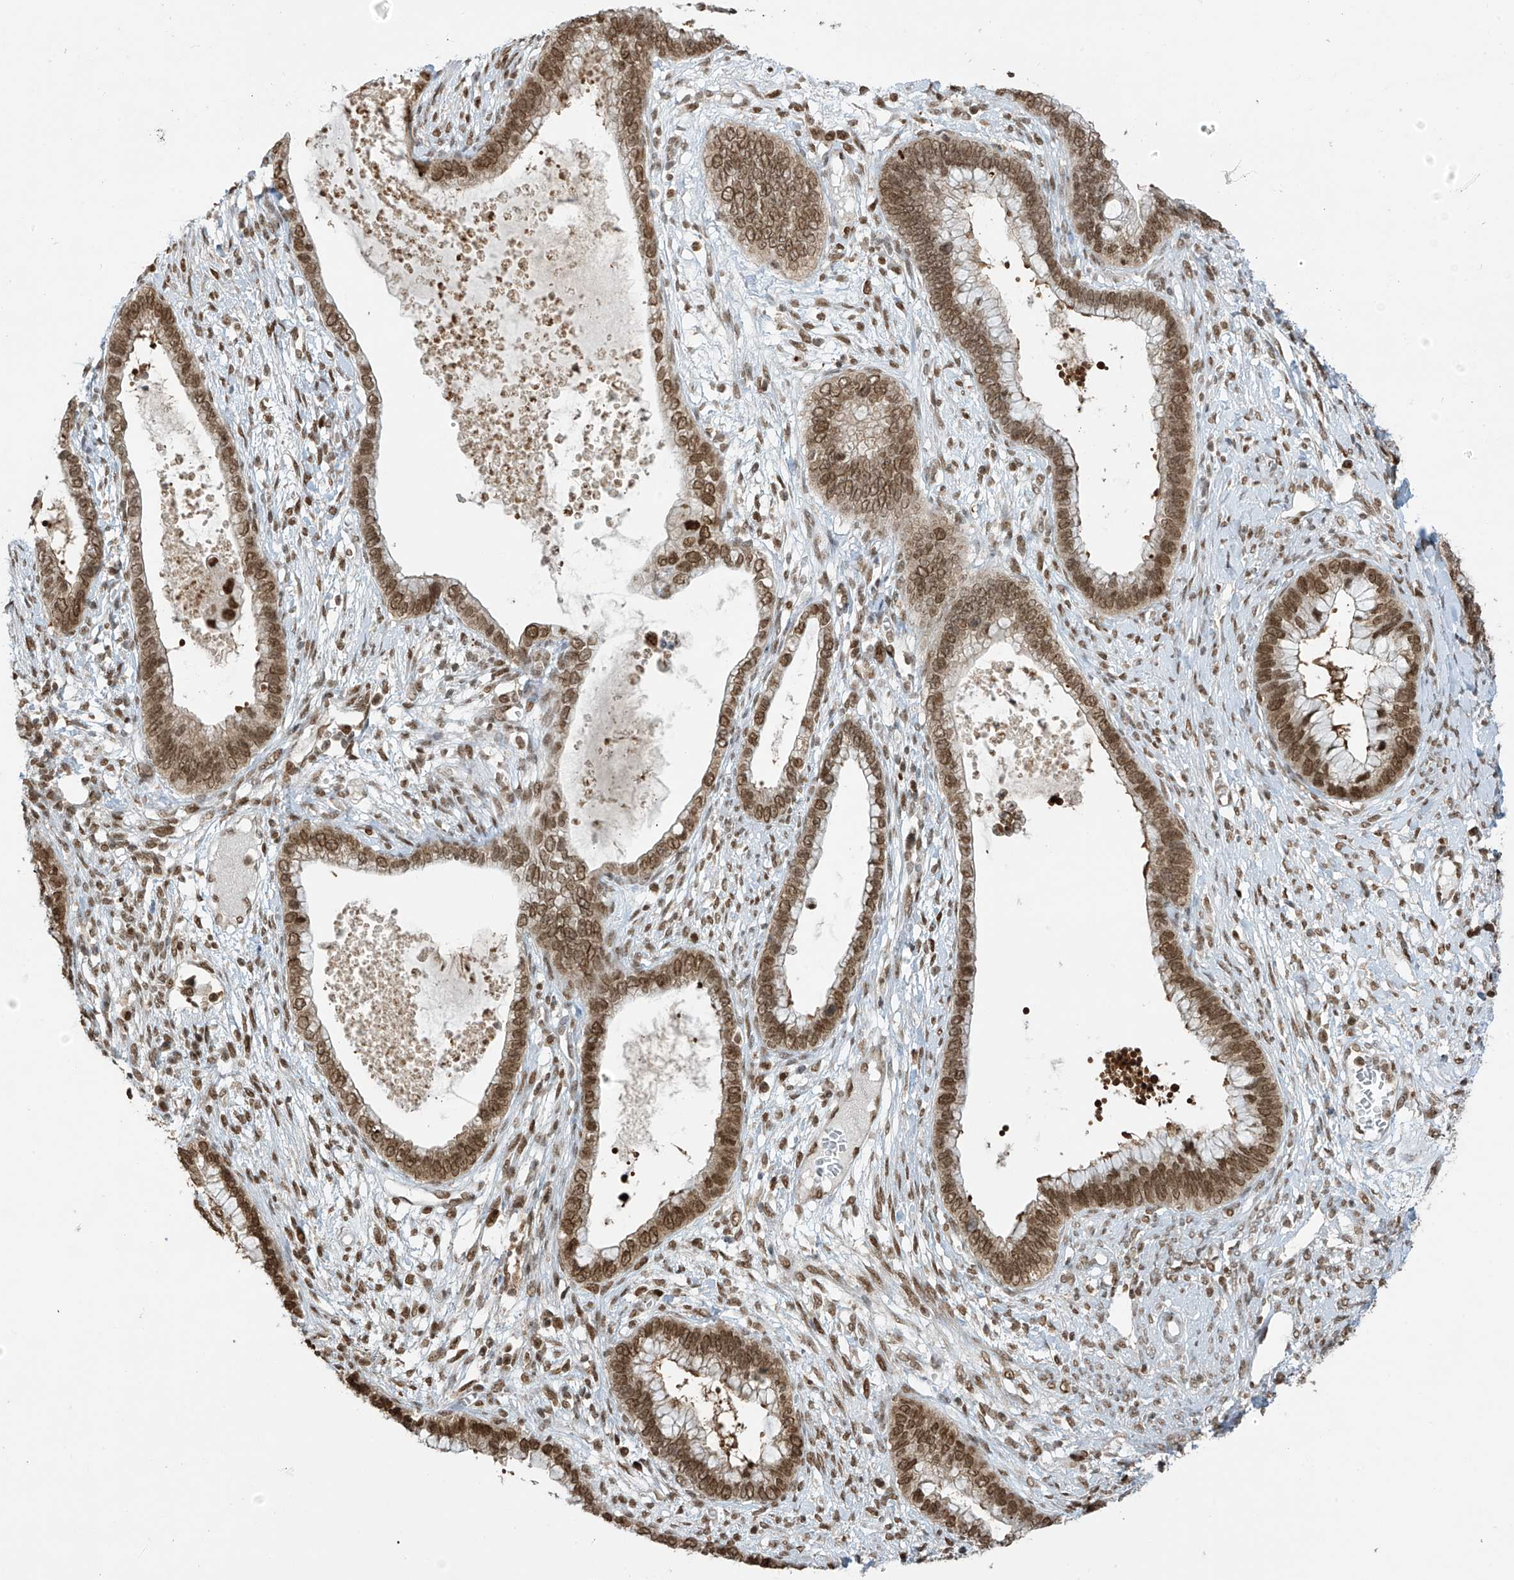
{"staining": {"intensity": "moderate", "quantity": ">75%", "location": "nuclear"}, "tissue": "cervical cancer", "cell_type": "Tumor cells", "image_type": "cancer", "snomed": [{"axis": "morphology", "description": "Adenocarcinoma, NOS"}, {"axis": "topography", "description": "Cervix"}], "caption": "Immunohistochemistry (IHC) image of cervical adenocarcinoma stained for a protein (brown), which reveals medium levels of moderate nuclear staining in about >75% of tumor cells.", "gene": "KPNB1", "patient": {"sex": "female", "age": 44}}